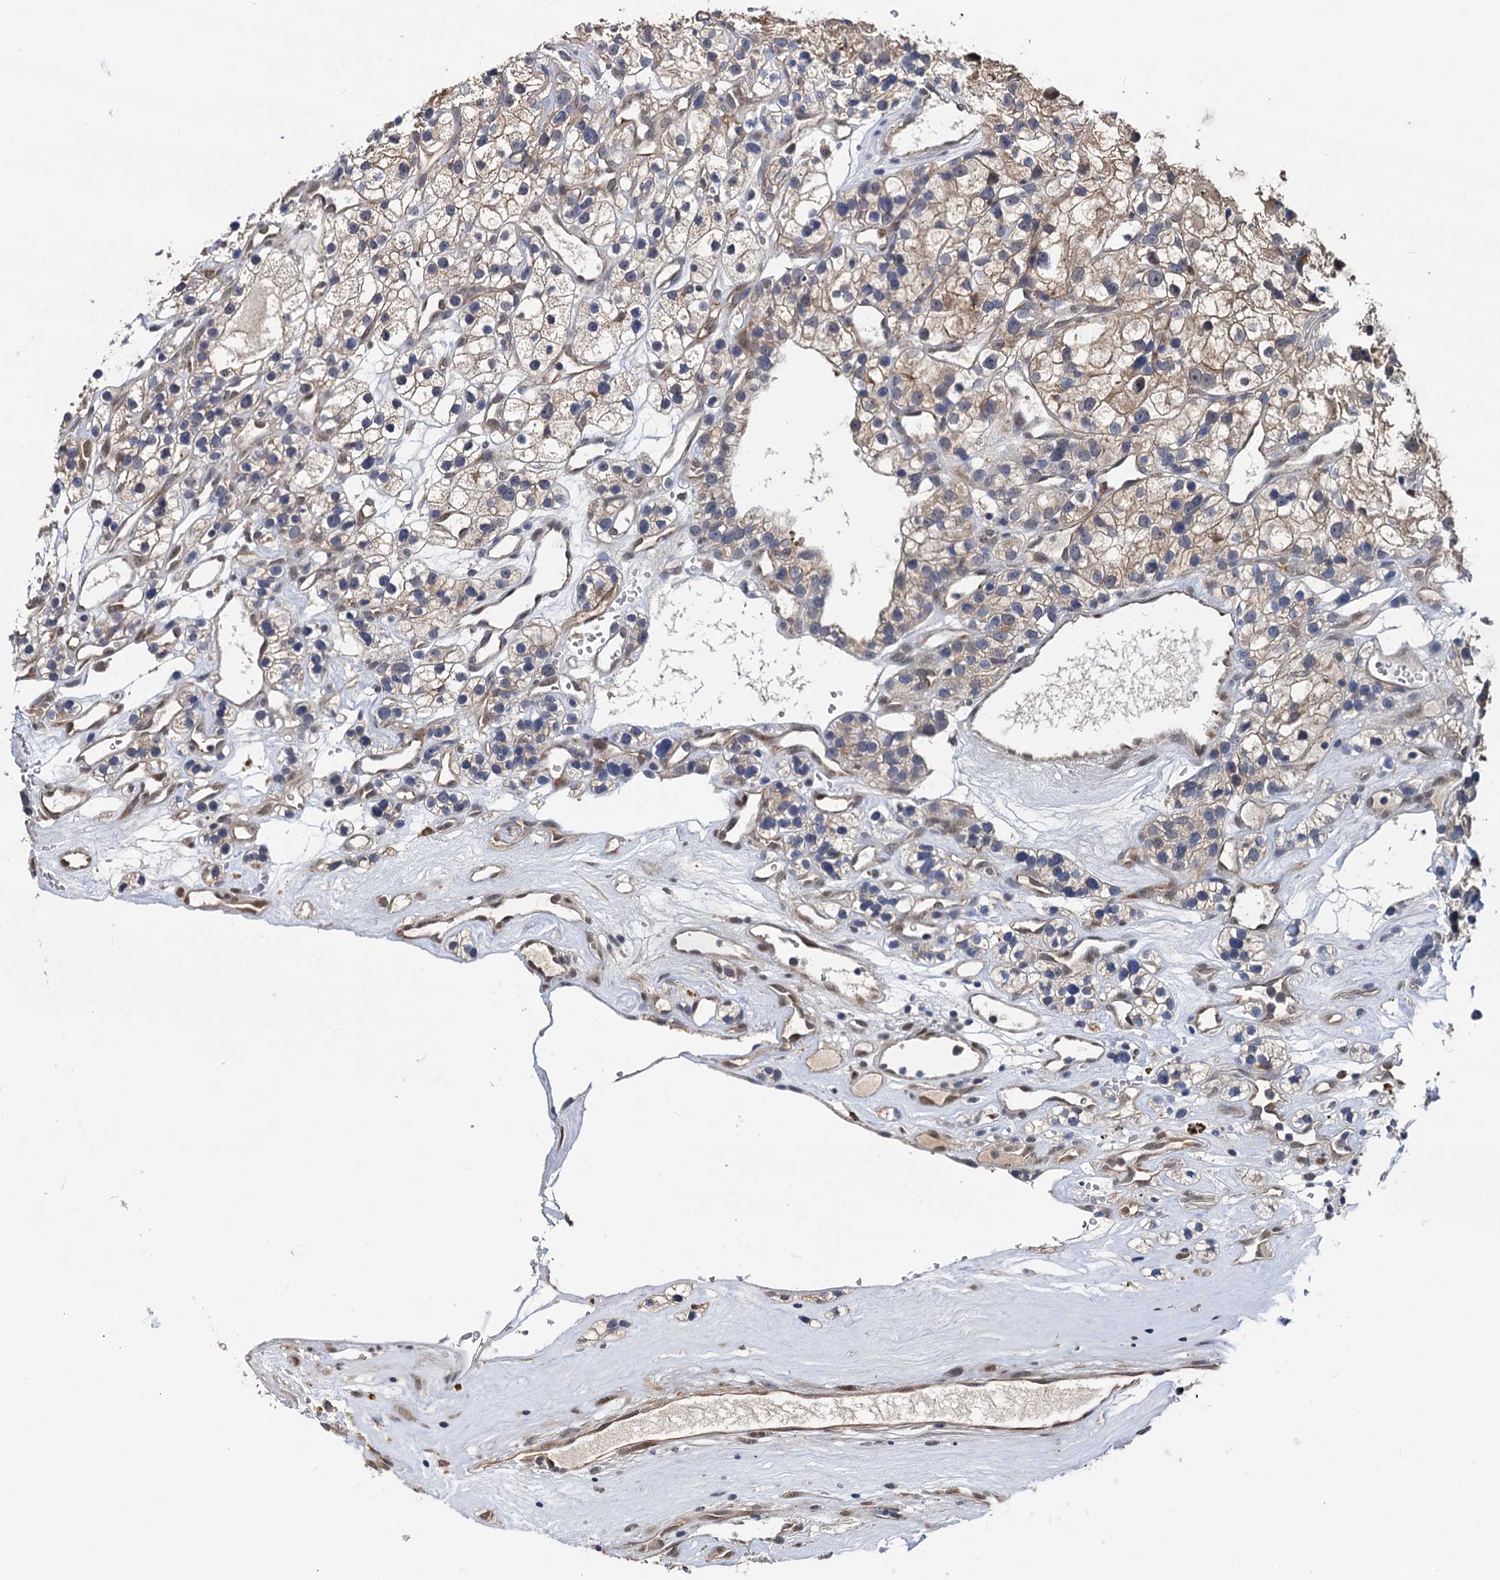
{"staining": {"intensity": "weak", "quantity": "25%-75%", "location": "cytoplasmic/membranous"}, "tissue": "renal cancer", "cell_type": "Tumor cells", "image_type": "cancer", "snomed": [{"axis": "morphology", "description": "Adenocarcinoma, NOS"}, {"axis": "topography", "description": "Kidney"}], "caption": "Protein analysis of renal adenocarcinoma tissue exhibits weak cytoplasmic/membranous expression in approximately 25%-75% of tumor cells.", "gene": "PSMD4", "patient": {"sex": "female", "age": 57}}